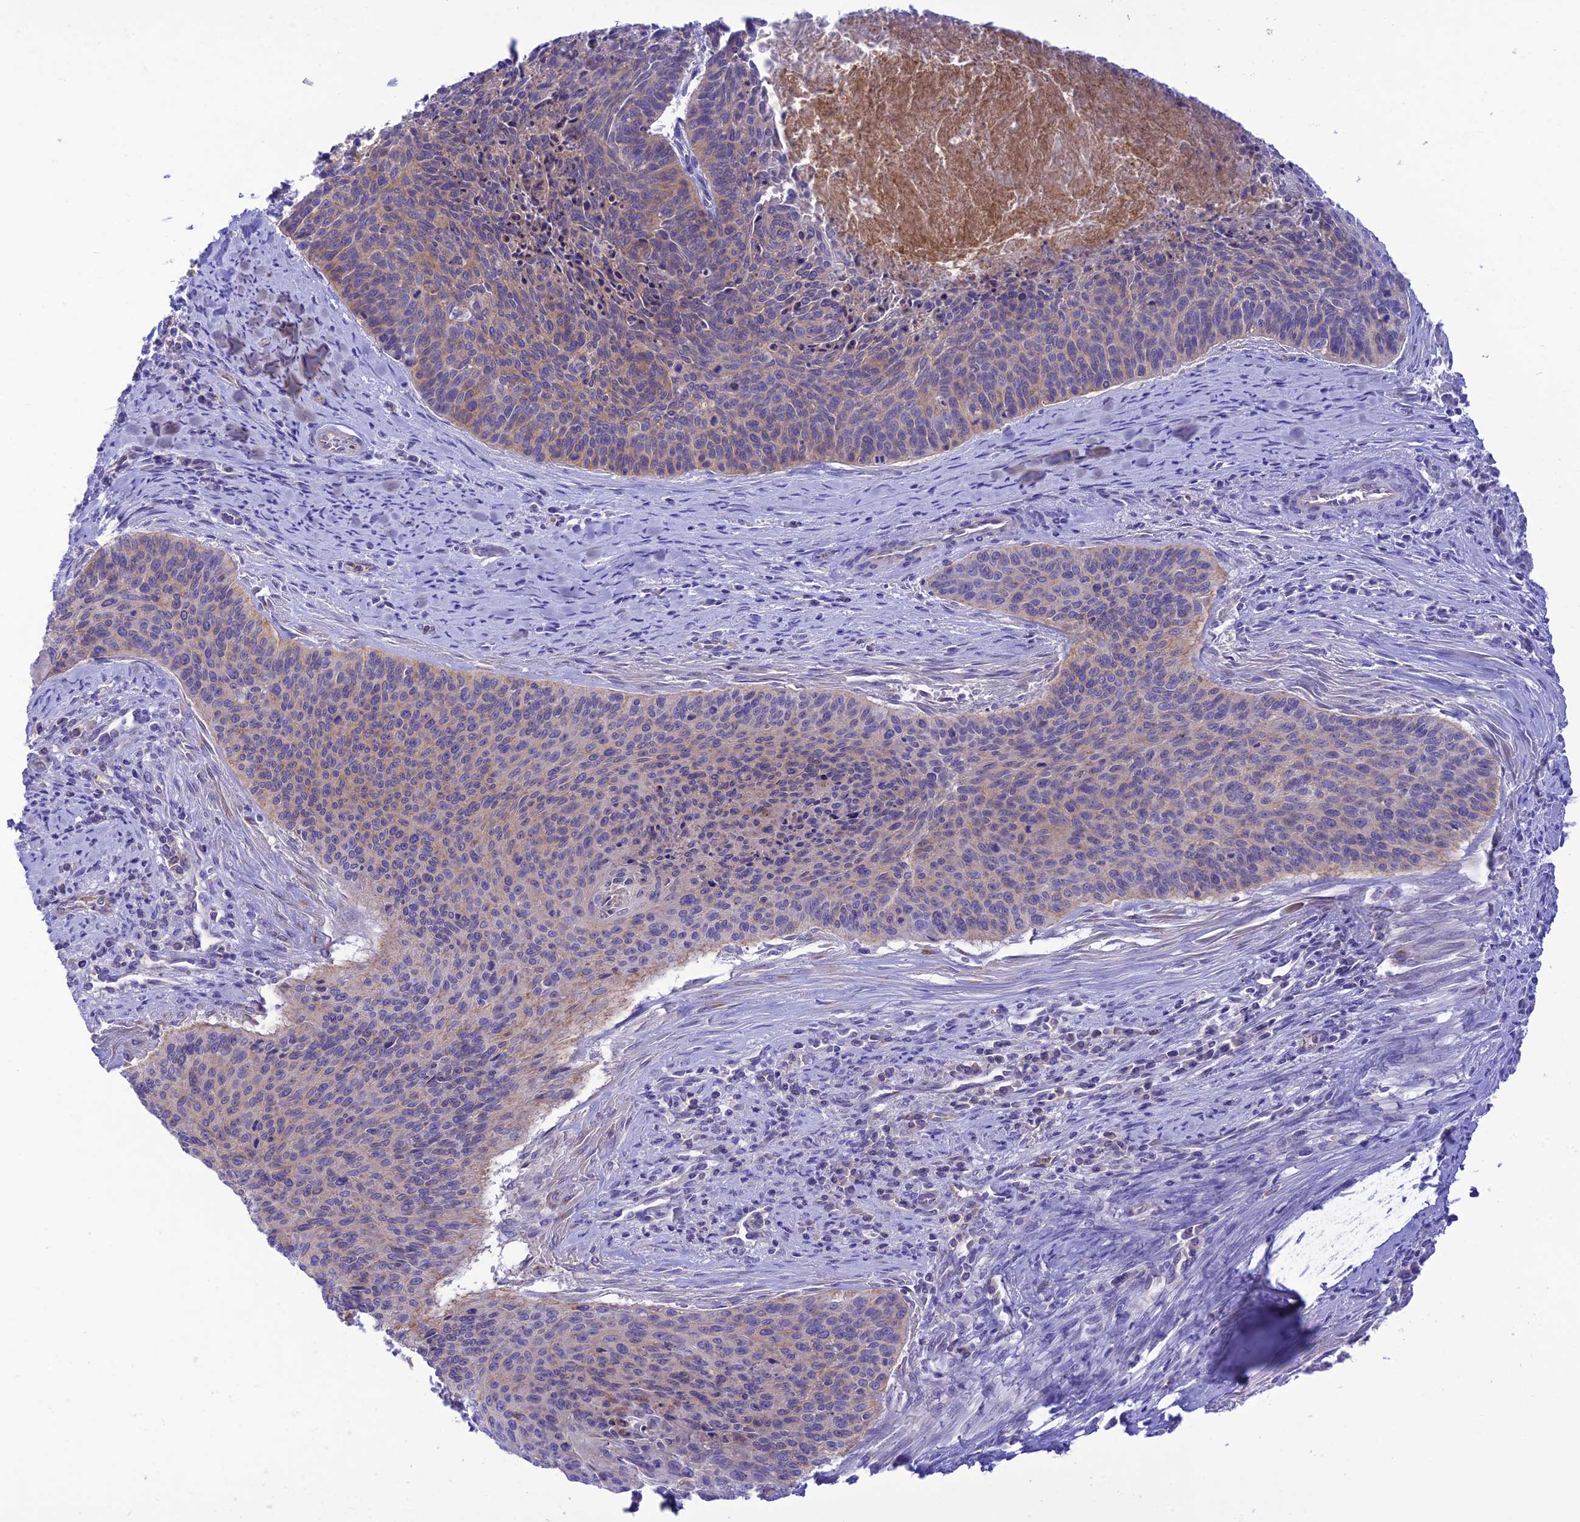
{"staining": {"intensity": "weak", "quantity": "25%-75%", "location": "cytoplasmic/membranous"}, "tissue": "cervical cancer", "cell_type": "Tumor cells", "image_type": "cancer", "snomed": [{"axis": "morphology", "description": "Squamous cell carcinoma, NOS"}, {"axis": "topography", "description": "Cervix"}], "caption": "The histopathology image exhibits staining of cervical squamous cell carcinoma, revealing weak cytoplasmic/membranous protein positivity (brown color) within tumor cells.", "gene": "CHSY3", "patient": {"sex": "female", "age": 55}}